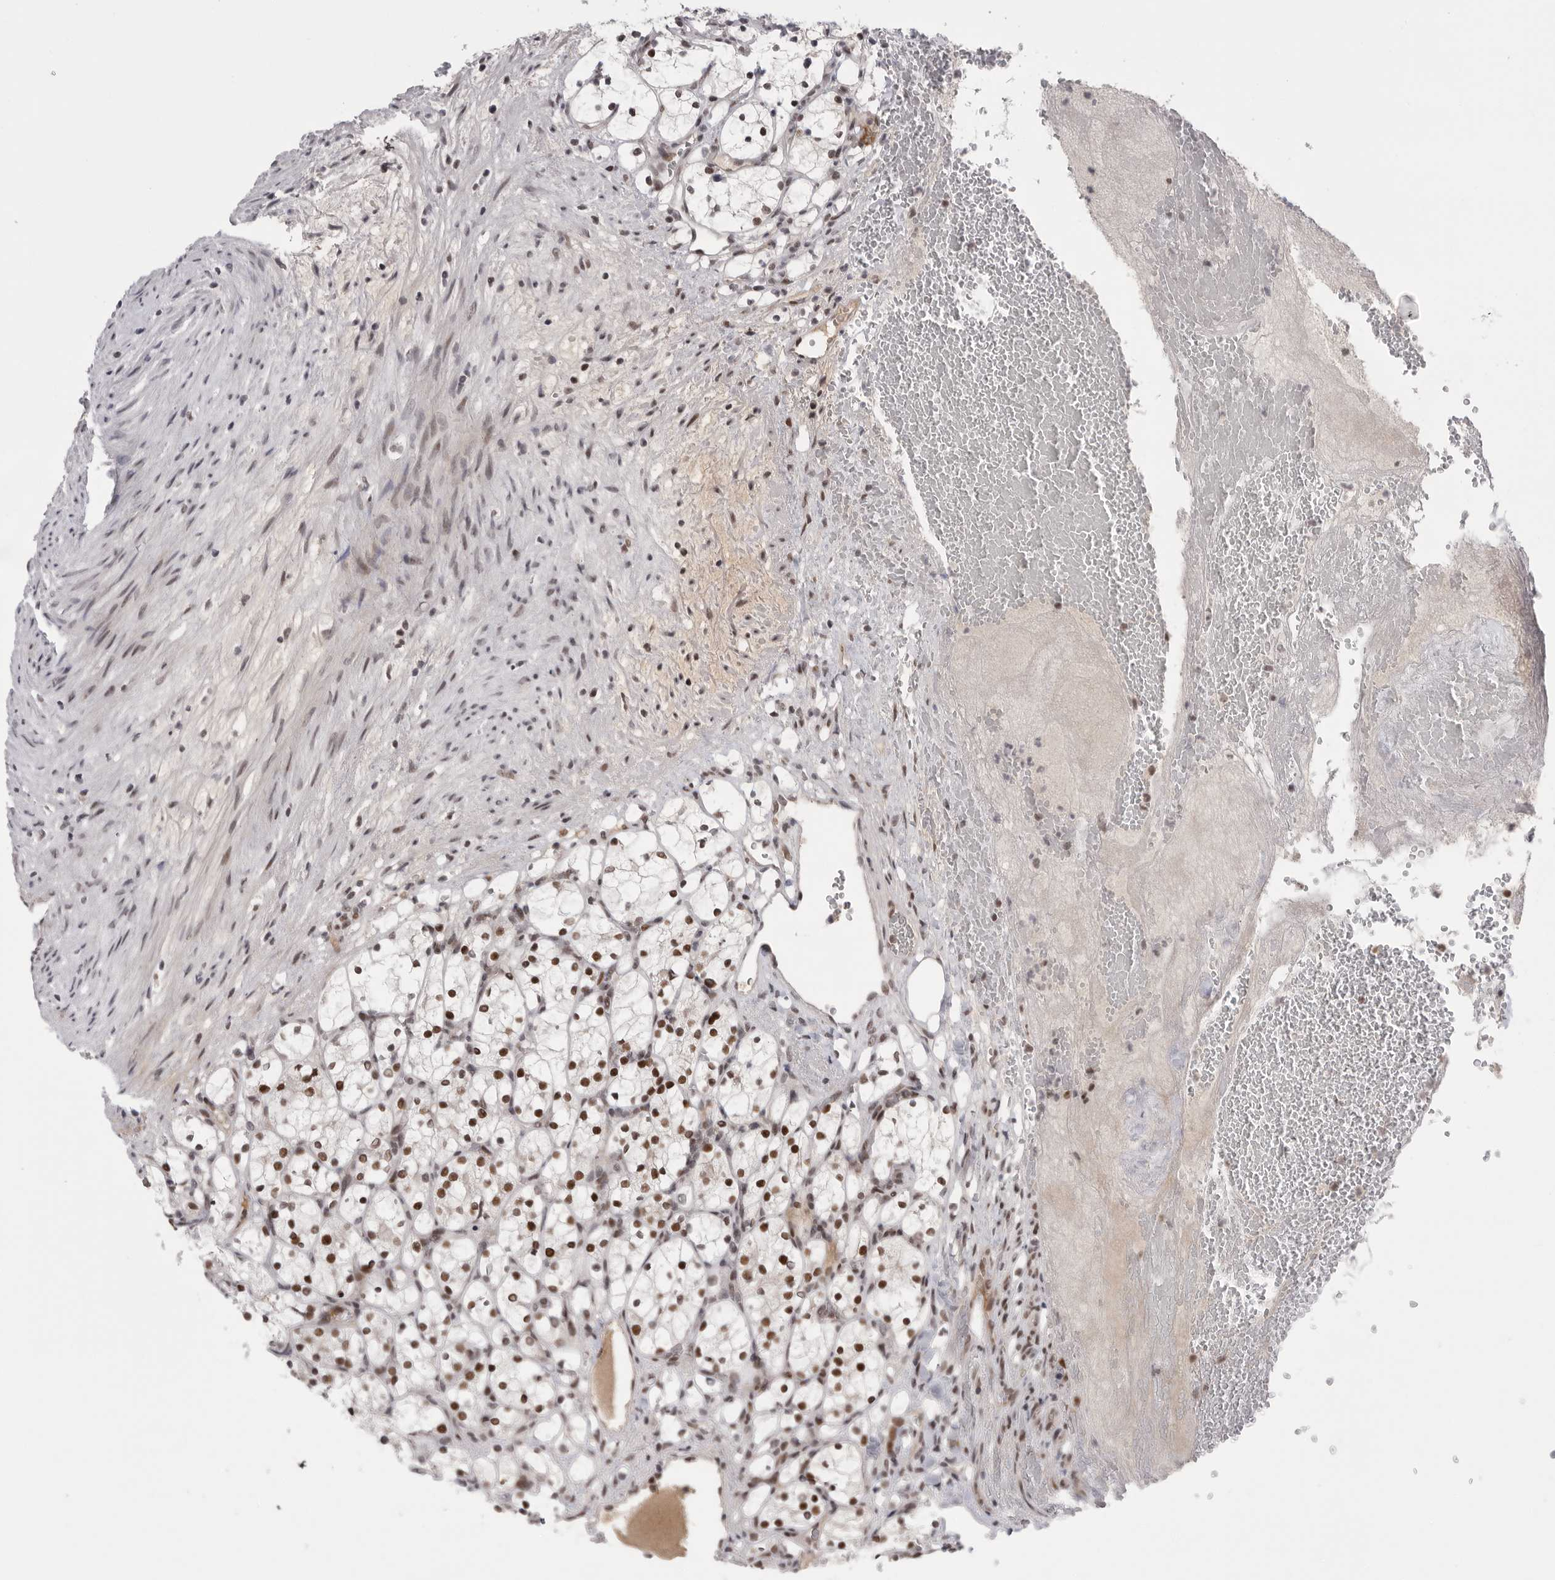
{"staining": {"intensity": "moderate", "quantity": ">75%", "location": "nuclear"}, "tissue": "renal cancer", "cell_type": "Tumor cells", "image_type": "cancer", "snomed": [{"axis": "morphology", "description": "Adenocarcinoma, NOS"}, {"axis": "topography", "description": "Kidney"}], "caption": "IHC (DAB) staining of renal adenocarcinoma exhibits moderate nuclear protein positivity in about >75% of tumor cells.", "gene": "POU5F1", "patient": {"sex": "female", "age": 69}}